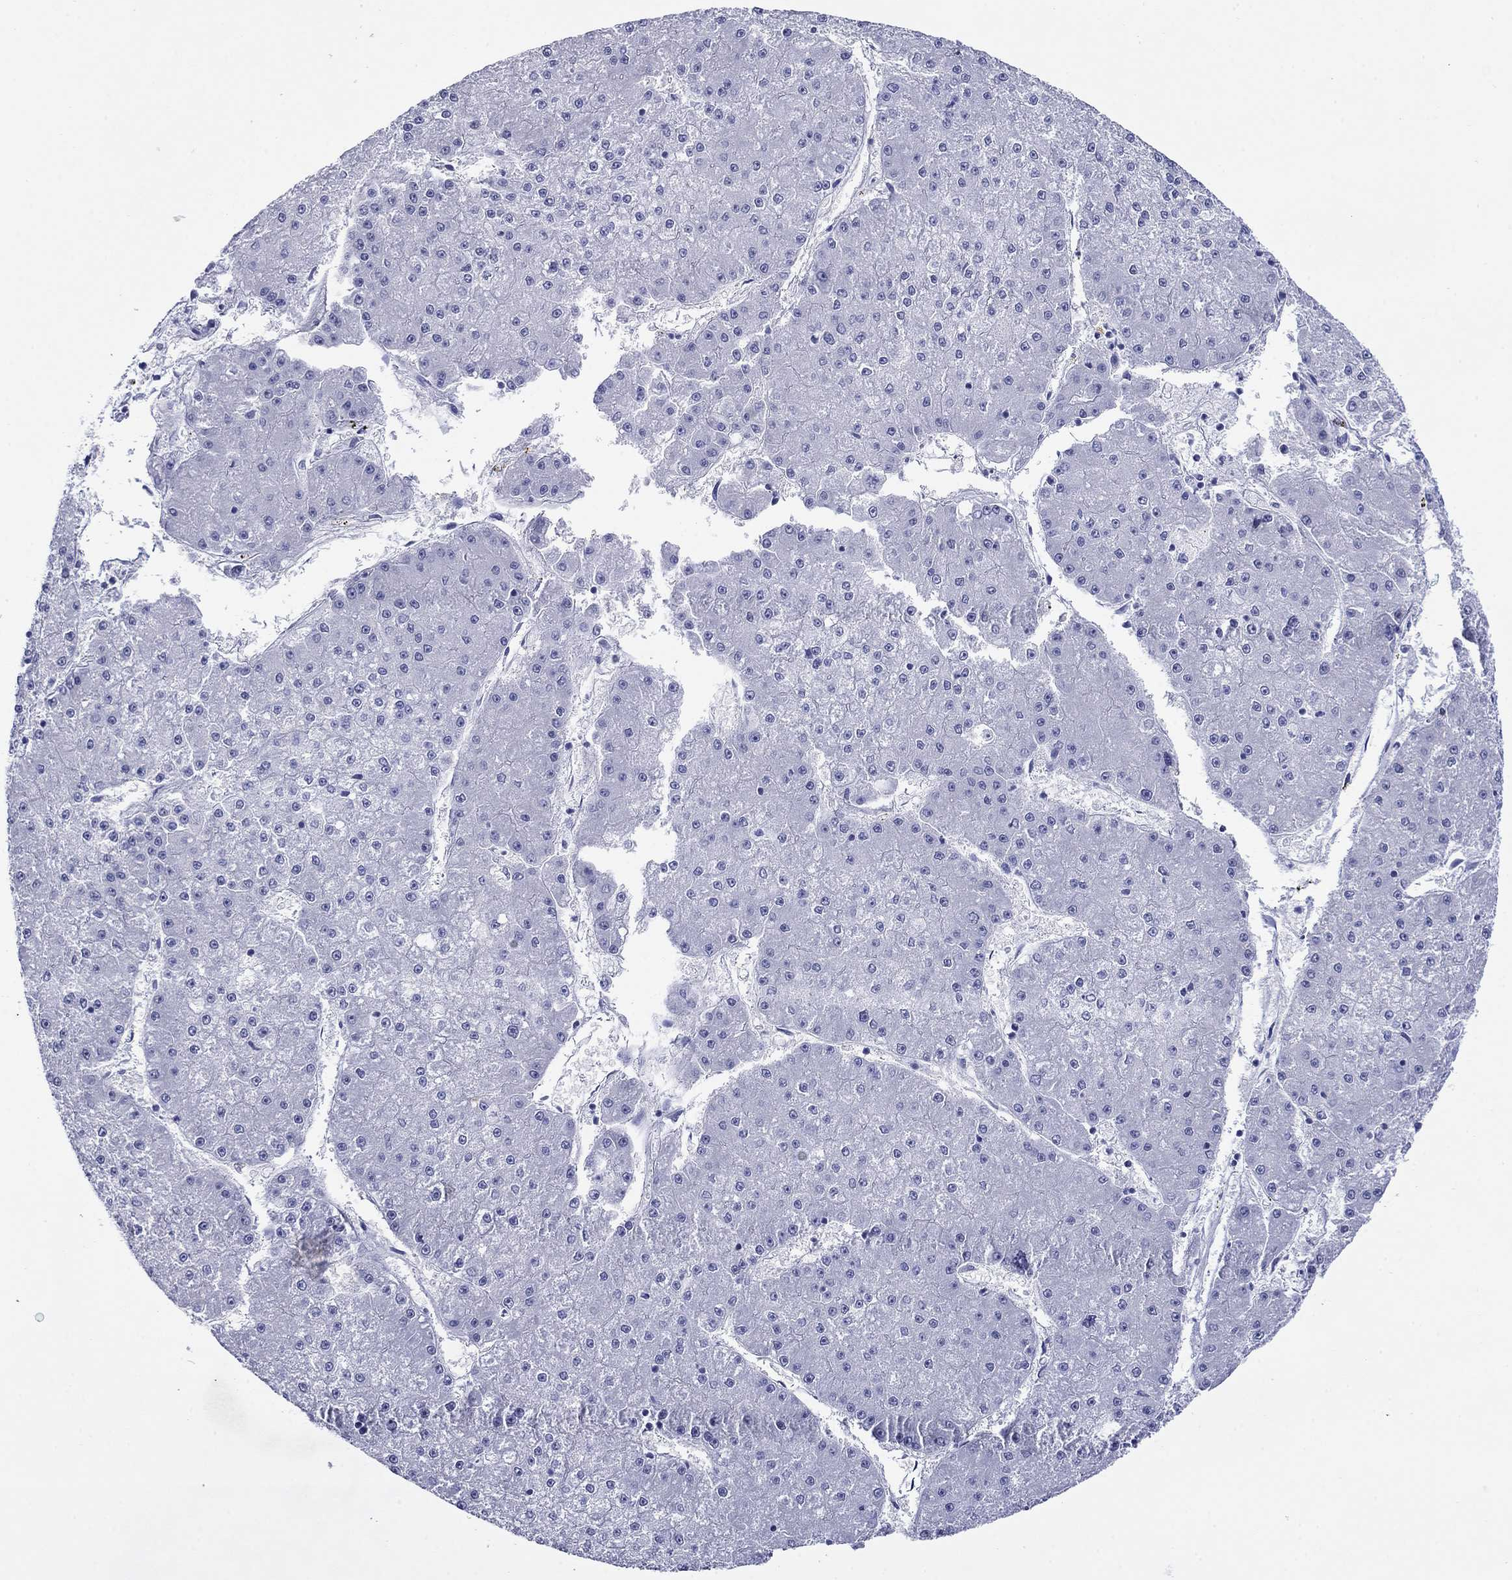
{"staining": {"intensity": "negative", "quantity": "none", "location": "none"}, "tissue": "liver cancer", "cell_type": "Tumor cells", "image_type": "cancer", "snomed": [{"axis": "morphology", "description": "Carcinoma, Hepatocellular, NOS"}, {"axis": "topography", "description": "Liver"}], "caption": "Tumor cells show no significant protein staining in liver cancer.", "gene": "ROM1", "patient": {"sex": "male", "age": 73}}